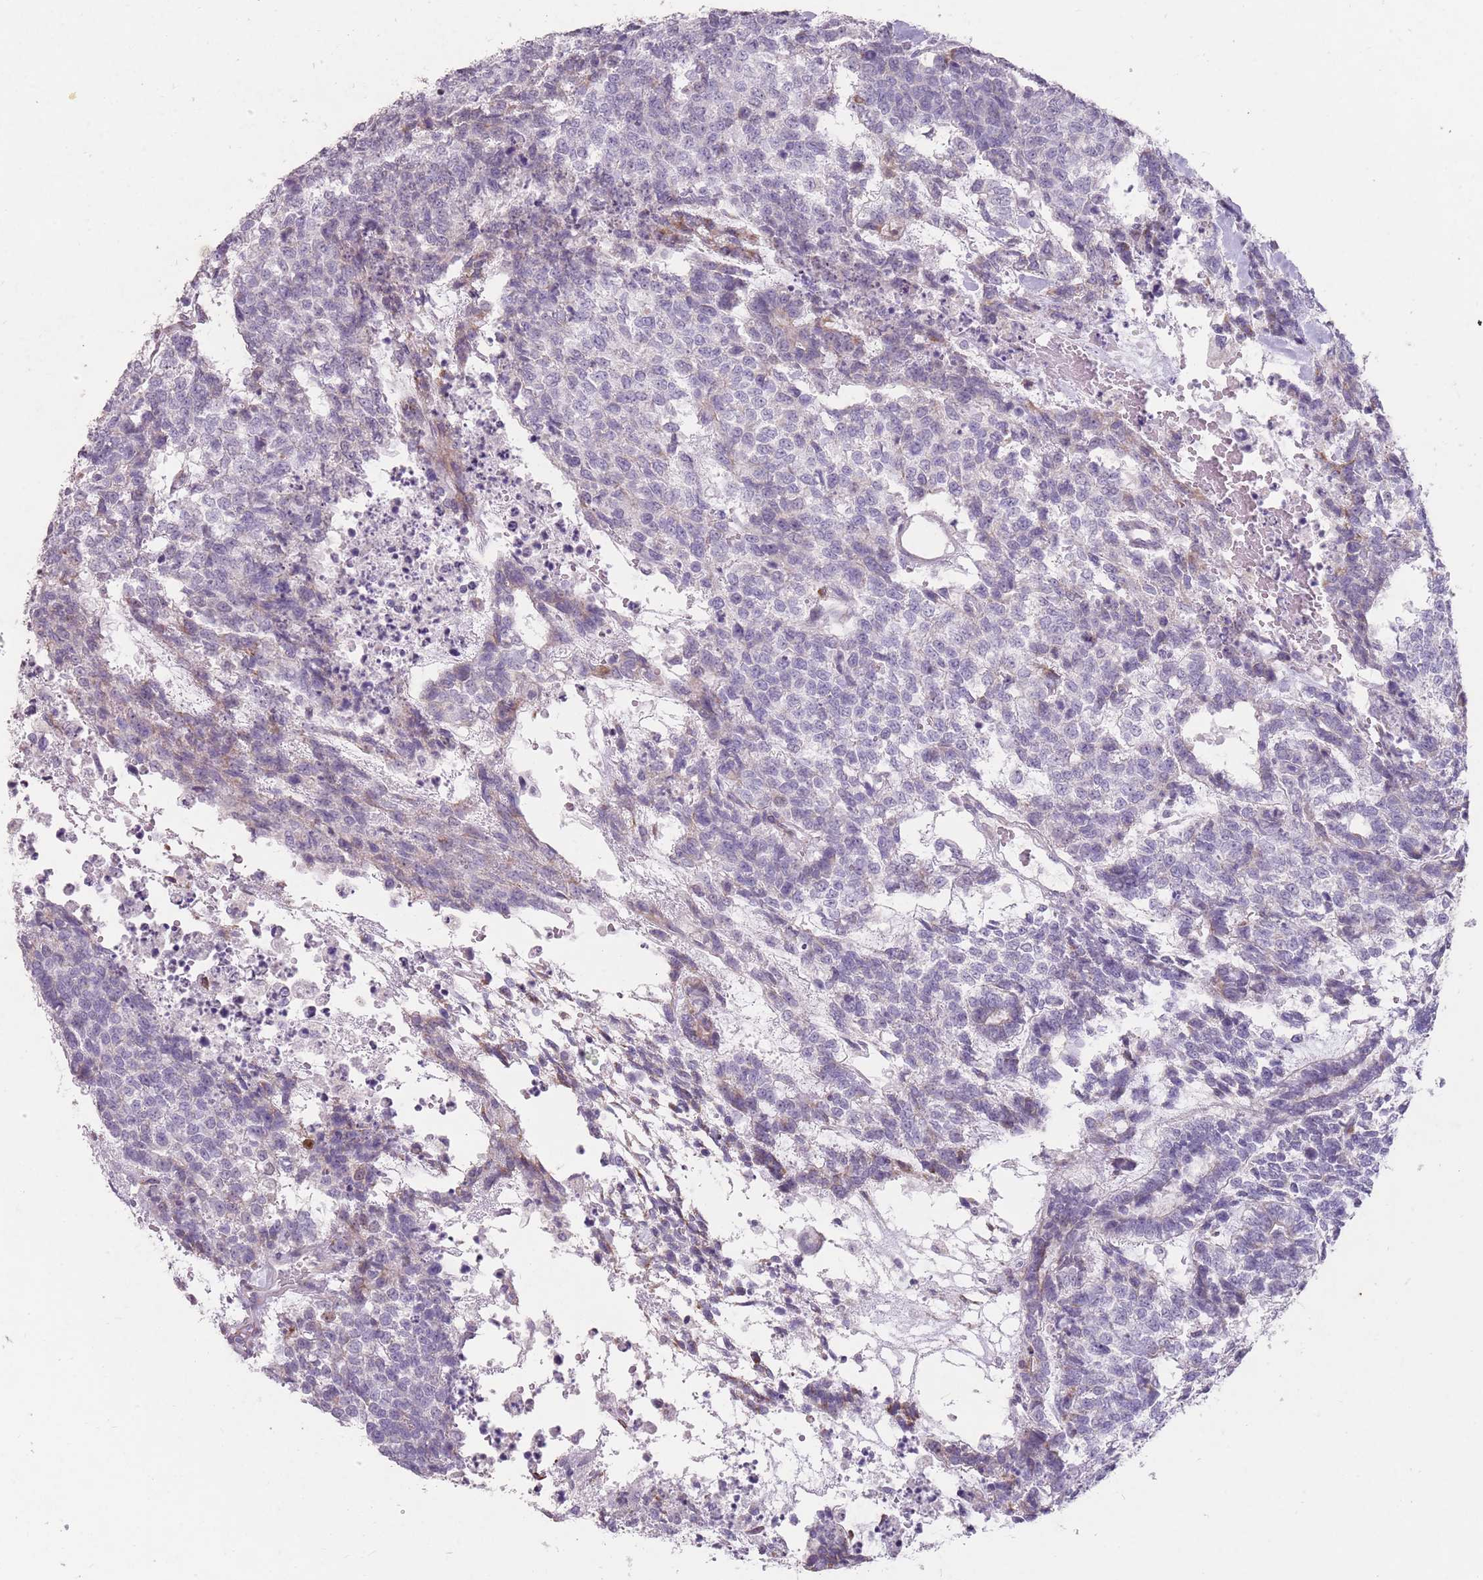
{"staining": {"intensity": "negative", "quantity": "none", "location": "none"}, "tissue": "testis cancer", "cell_type": "Tumor cells", "image_type": "cancer", "snomed": [{"axis": "morphology", "description": "Carcinoma, Embryonal, NOS"}, {"axis": "topography", "description": "Testis"}], "caption": "Testis cancer (embryonal carcinoma) was stained to show a protein in brown. There is no significant expression in tumor cells.", "gene": "DDX4", "patient": {"sex": "male", "age": 23}}